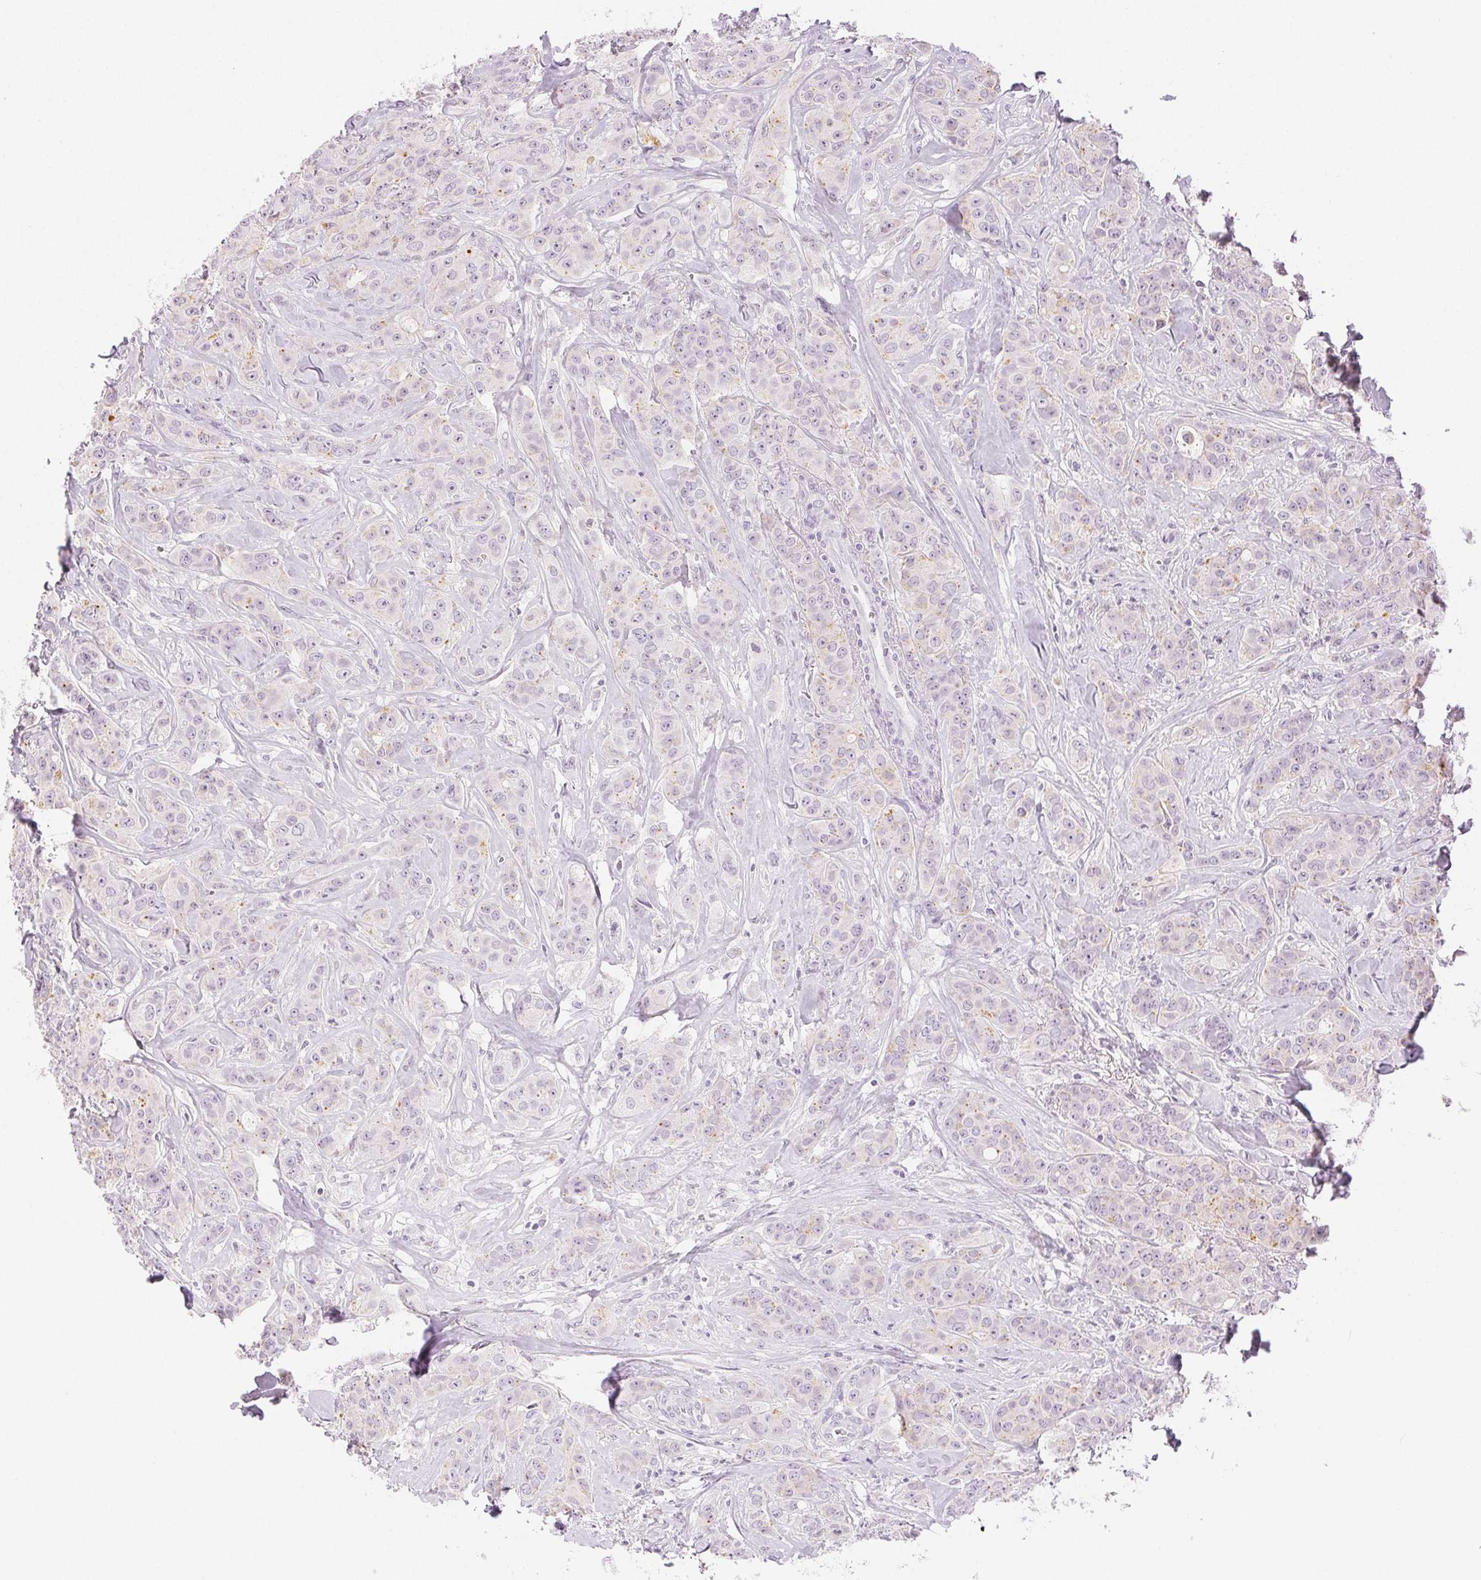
{"staining": {"intensity": "weak", "quantity": "<25%", "location": "cytoplasmic/membranous"}, "tissue": "breast cancer", "cell_type": "Tumor cells", "image_type": "cancer", "snomed": [{"axis": "morphology", "description": "Duct carcinoma"}, {"axis": "topography", "description": "Breast"}], "caption": "Tumor cells are negative for protein expression in human intraductal carcinoma (breast).", "gene": "SLC5A2", "patient": {"sex": "female", "age": 43}}